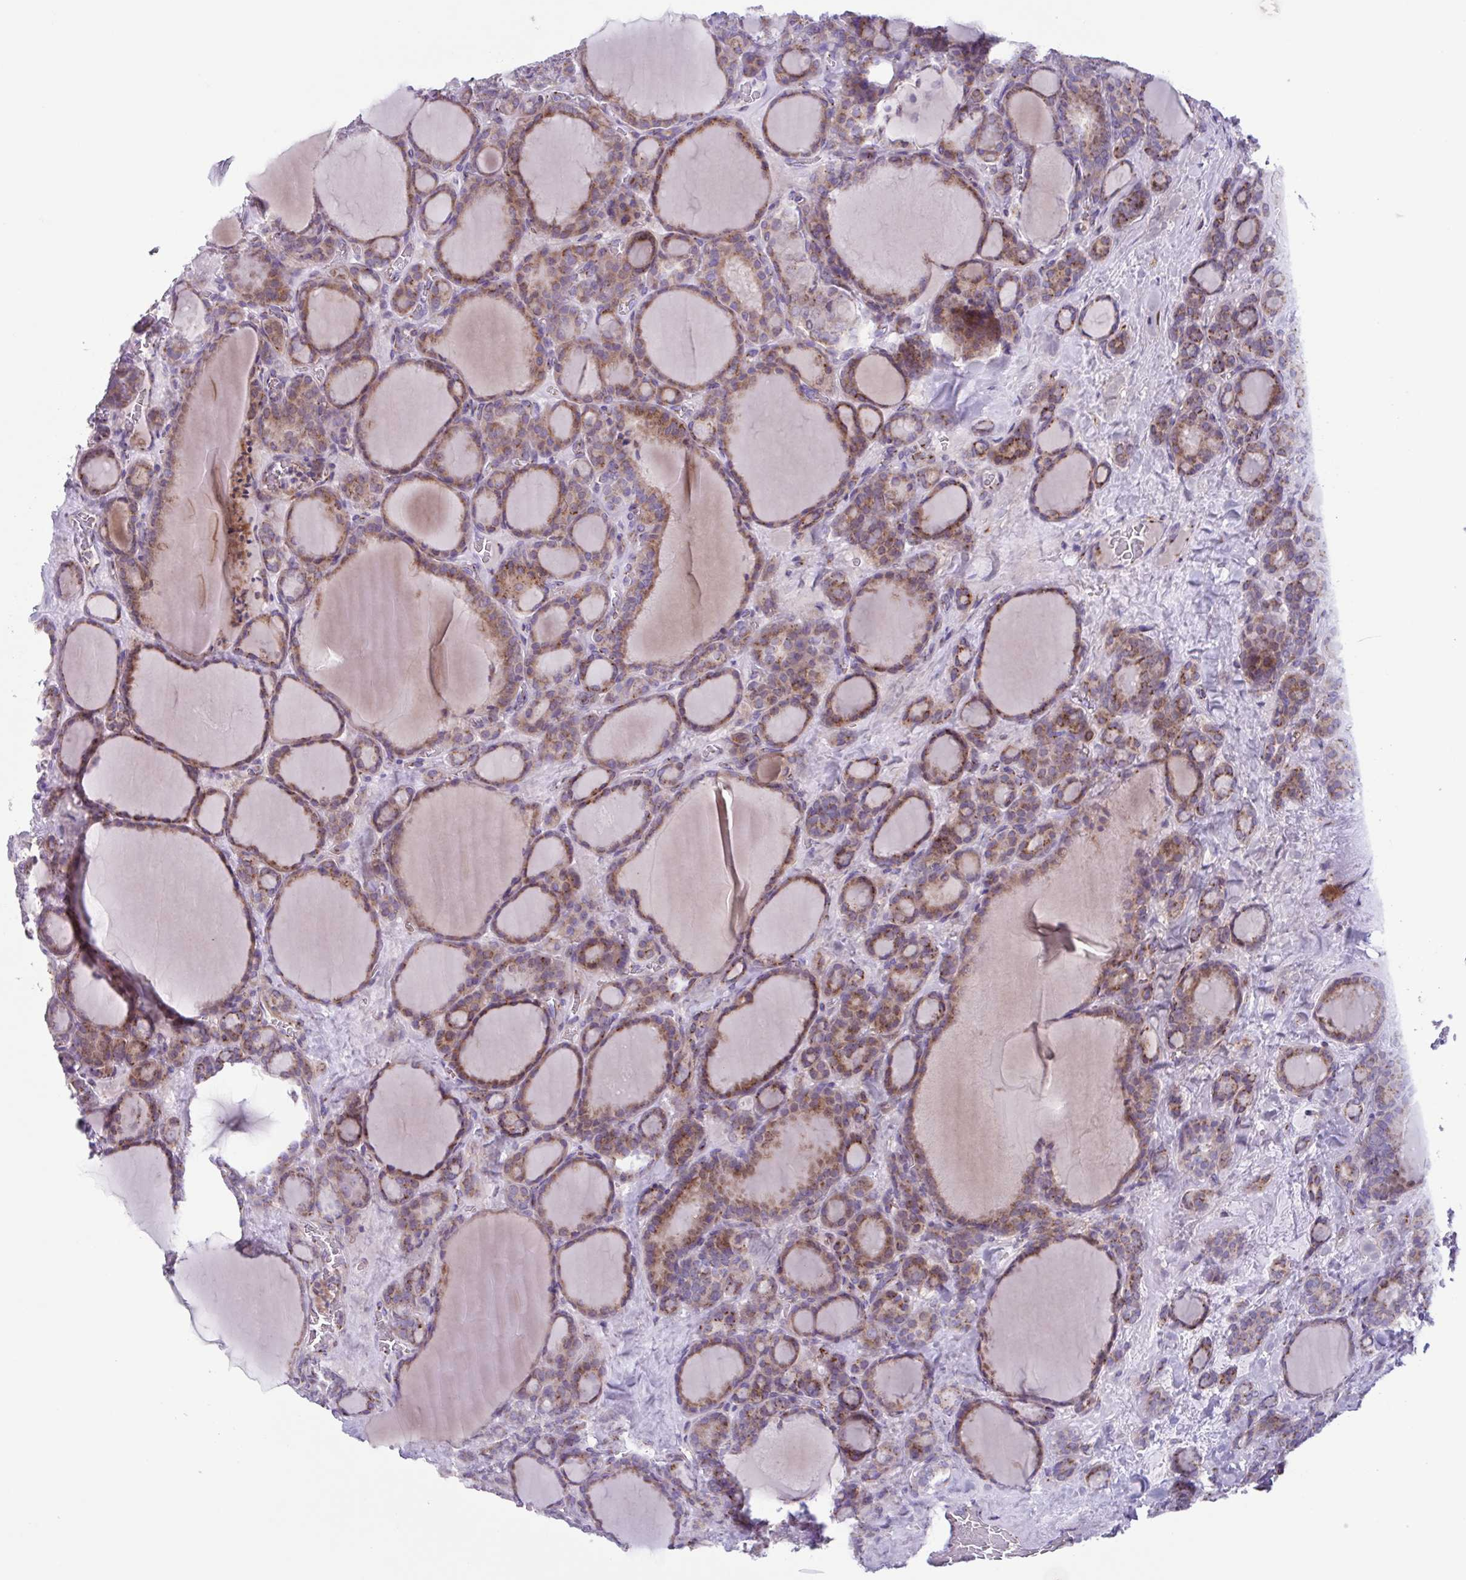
{"staining": {"intensity": "weak", "quantity": ">75%", "location": "cytoplasmic/membranous"}, "tissue": "thyroid cancer", "cell_type": "Tumor cells", "image_type": "cancer", "snomed": [{"axis": "morphology", "description": "Normal tissue, NOS"}, {"axis": "morphology", "description": "Follicular adenoma carcinoma, NOS"}, {"axis": "topography", "description": "Thyroid gland"}], "caption": "Tumor cells display low levels of weak cytoplasmic/membranous expression in approximately >75% of cells in human thyroid cancer (follicular adenoma carcinoma).", "gene": "COL17A1", "patient": {"sex": "female", "age": 31}}